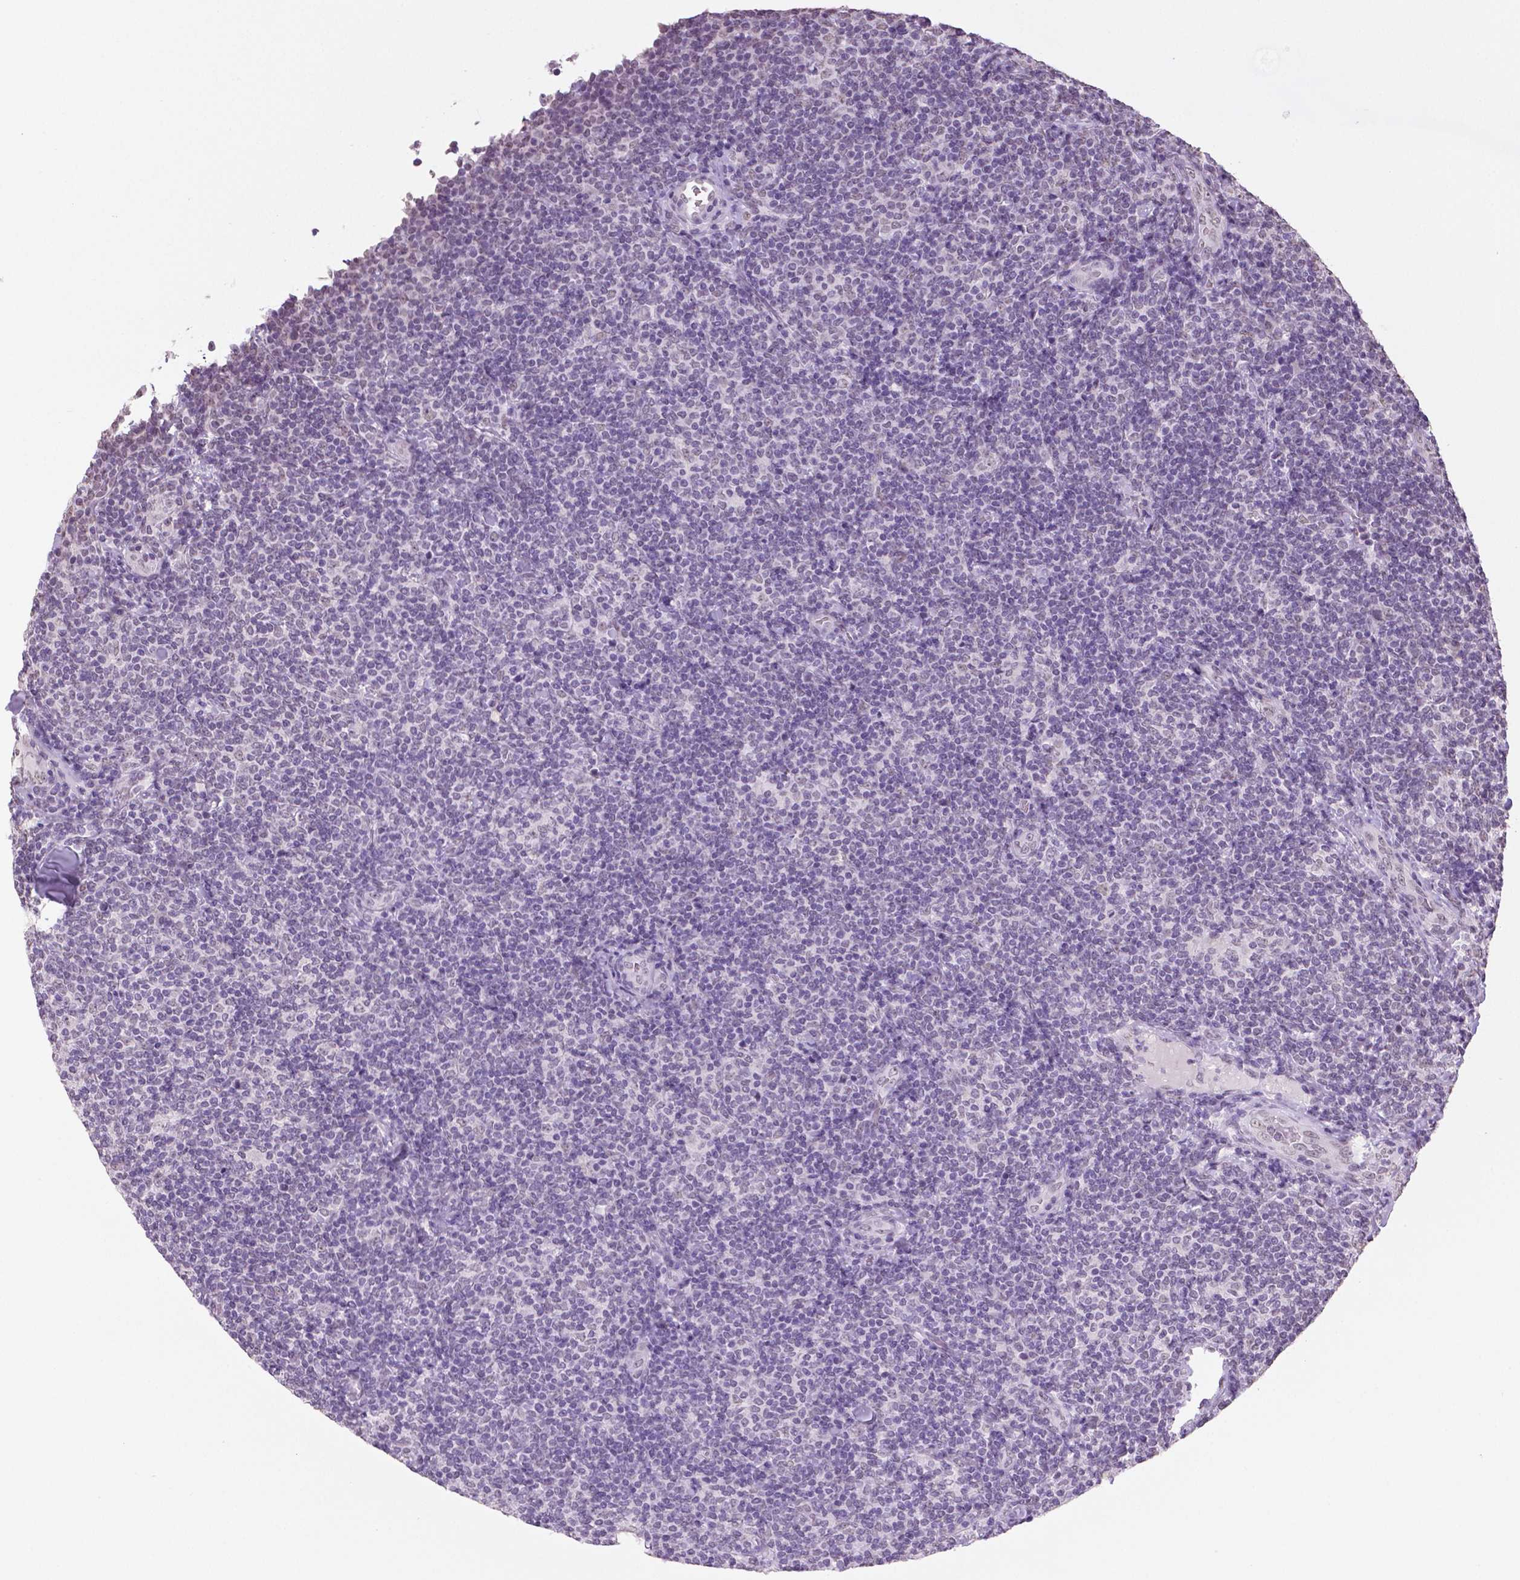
{"staining": {"intensity": "negative", "quantity": "none", "location": "none"}, "tissue": "lymphoma", "cell_type": "Tumor cells", "image_type": "cancer", "snomed": [{"axis": "morphology", "description": "Malignant lymphoma, non-Hodgkin's type, Low grade"}, {"axis": "topography", "description": "Lymph node"}], "caption": "Human malignant lymphoma, non-Hodgkin's type (low-grade) stained for a protein using IHC demonstrates no positivity in tumor cells.", "gene": "IGF2BP1", "patient": {"sex": "female", "age": 56}}